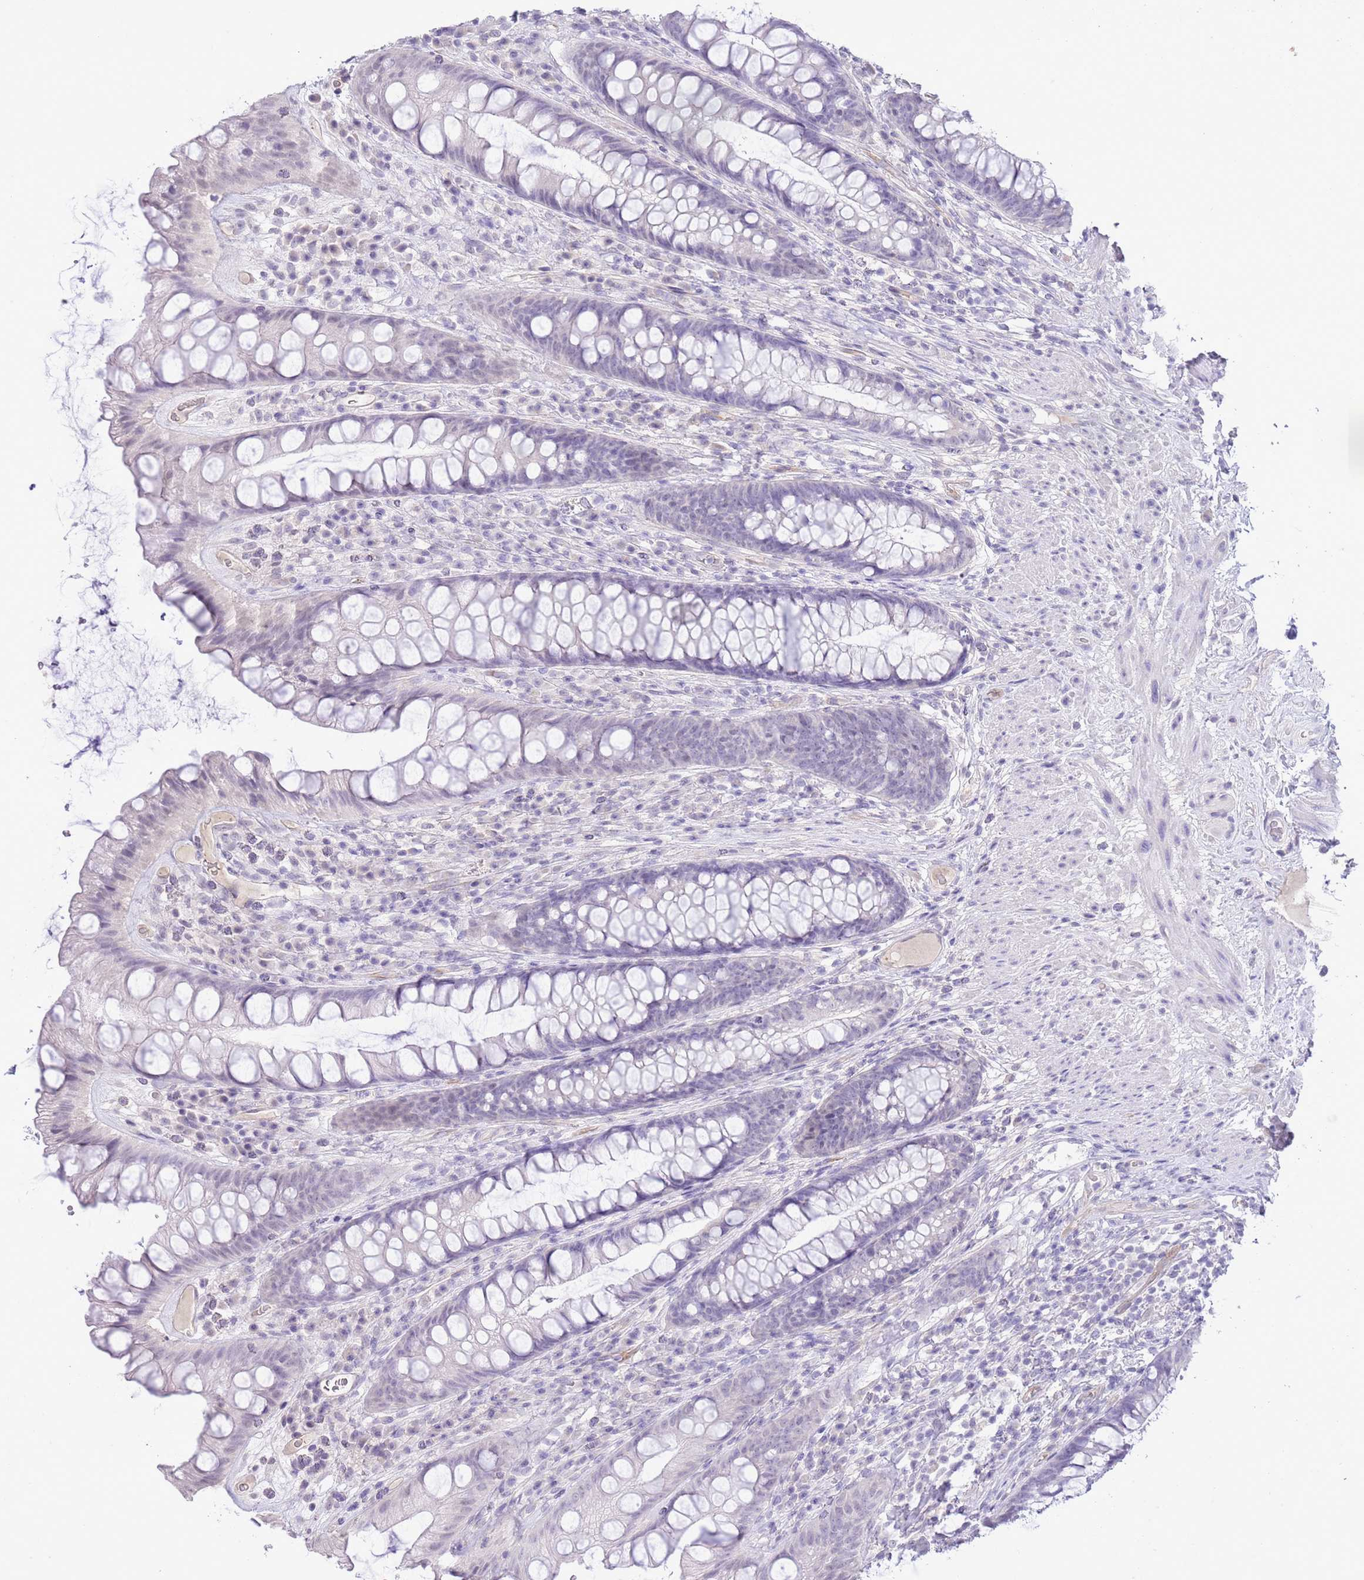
{"staining": {"intensity": "negative", "quantity": "none", "location": "none"}, "tissue": "rectum", "cell_type": "Glandular cells", "image_type": "normal", "snomed": [{"axis": "morphology", "description": "Normal tissue, NOS"}, {"axis": "topography", "description": "Rectum"}], "caption": "The photomicrograph demonstrates no significant staining in glandular cells of rectum. (Stains: DAB (3,3'-diaminobenzidine) immunohistochemistry with hematoxylin counter stain, Microscopy: brightfield microscopy at high magnification).", "gene": "MIDN", "patient": {"sex": "male", "age": 74}}